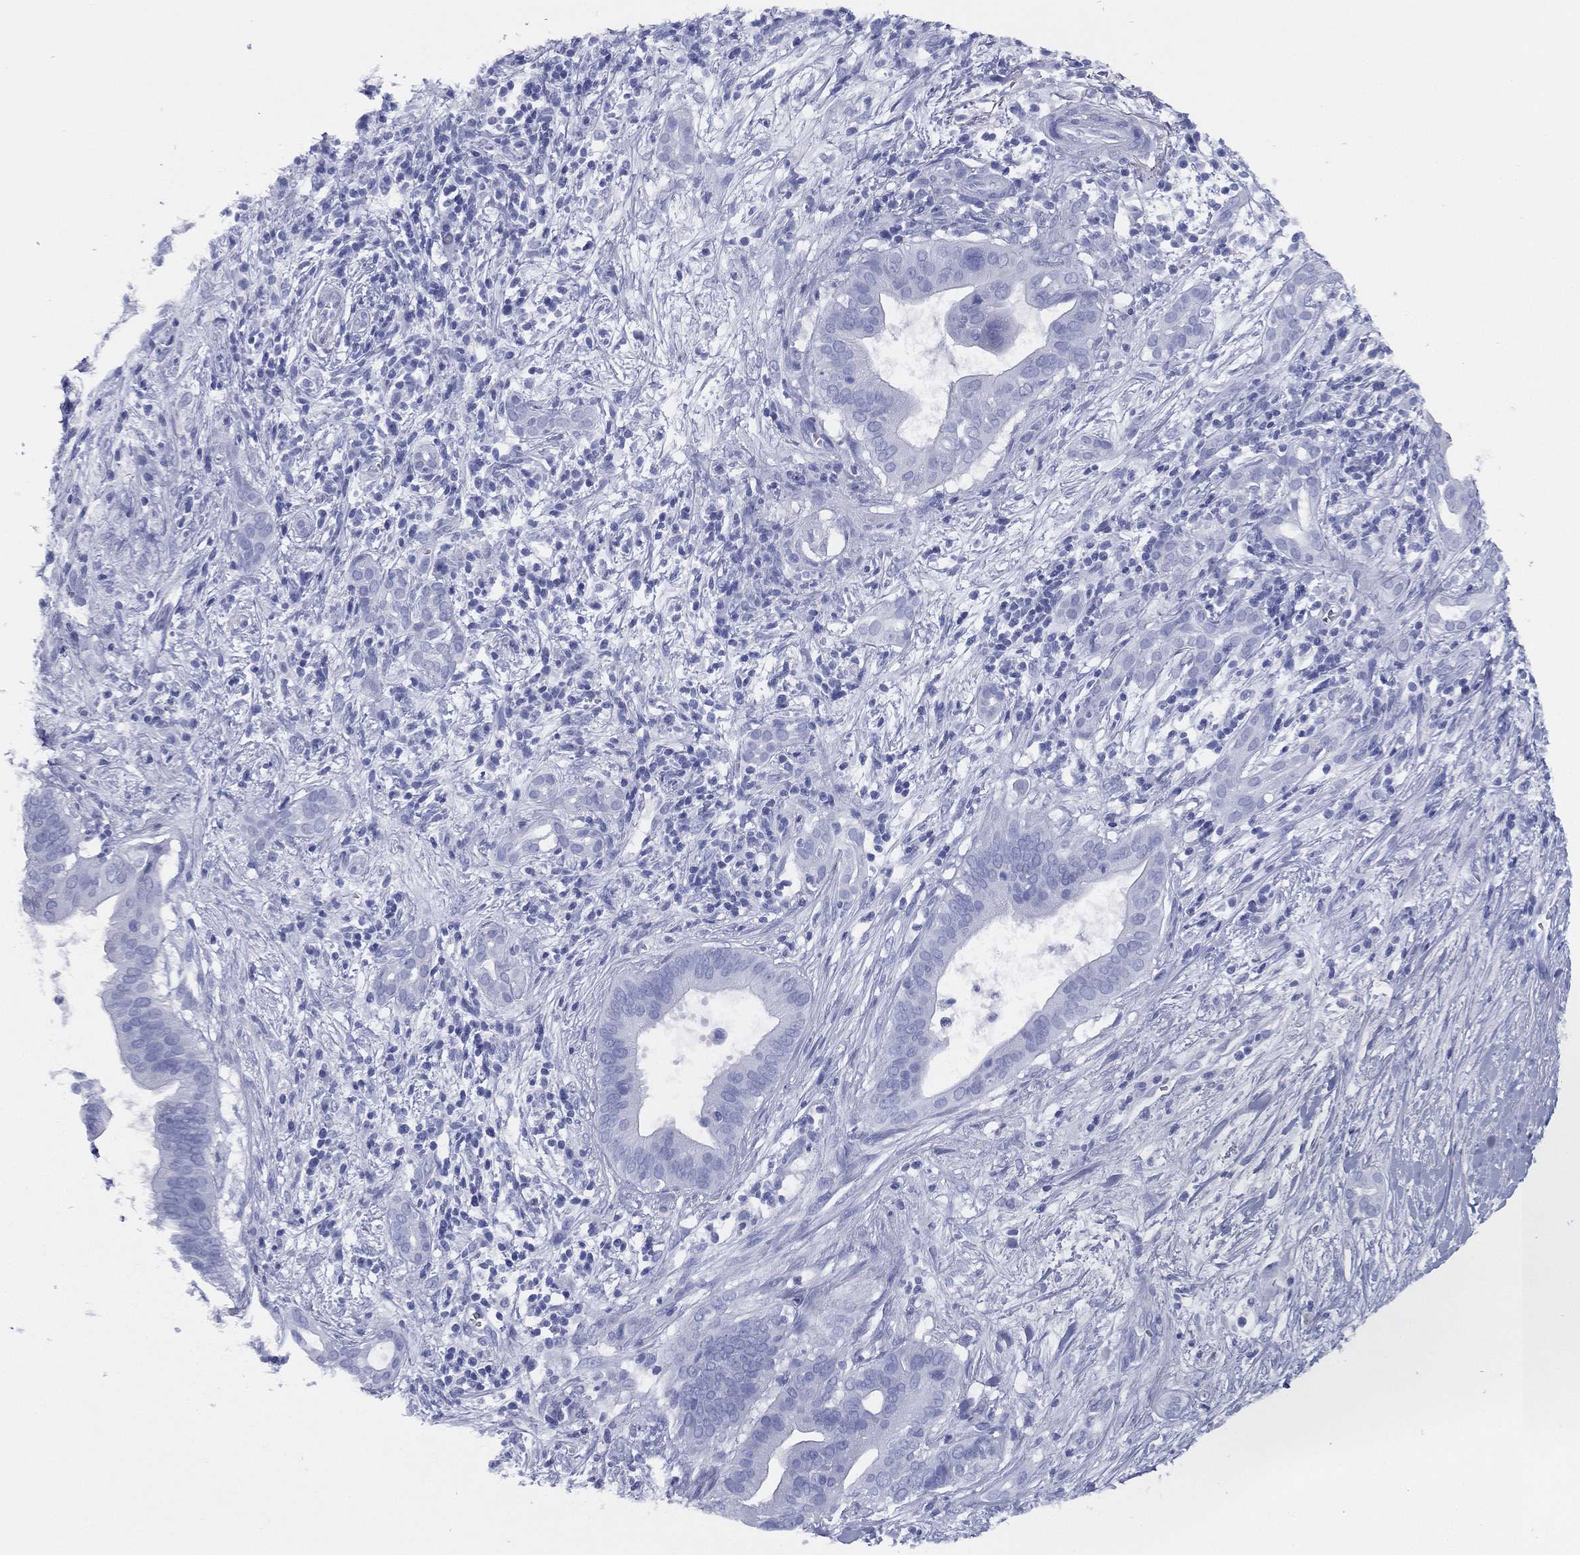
{"staining": {"intensity": "negative", "quantity": "none", "location": "none"}, "tissue": "pancreatic cancer", "cell_type": "Tumor cells", "image_type": "cancer", "snomed": [{"axis": "morphology", "description": "Adenocarcinoma, NOS"}, {"axis": "topography", "description": "Pancreas"}], "caption": "A micrograph of pancreatic cancer stained for a protein shows no brown staining in tumor cells.", "gene": "TMEM252", "patient": {"sex": "male", "age": 61}}